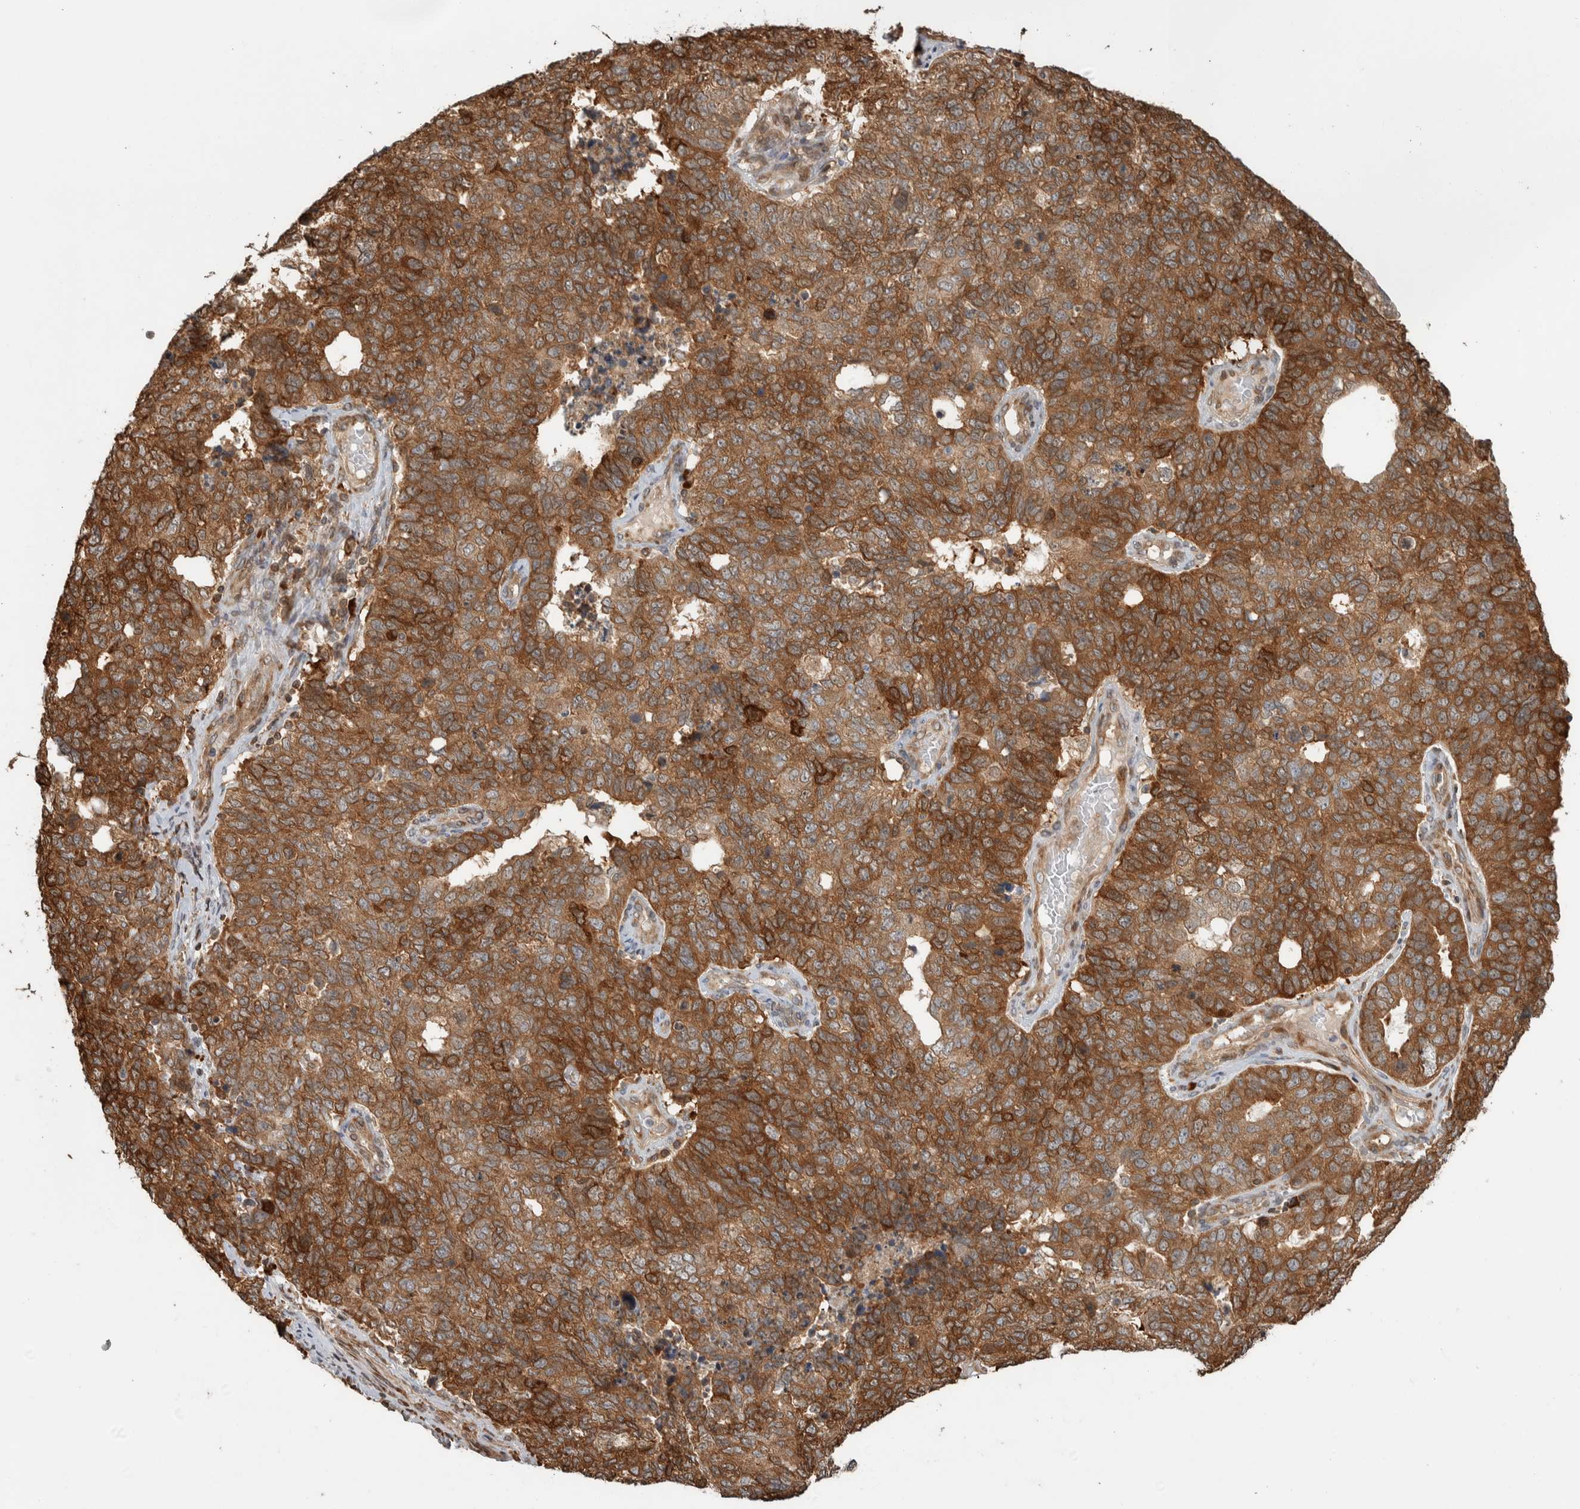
{"staining": {"intensity": "strong", "quantity": ">75%", "location": "cytoplasmic/membranous"}, "tissue": "cervical cancer", "cell_type": "Tumor cells", "image_type": "cancer", "snomed": [{"axis": "morphology", "description": "Squamous cell carcinoma, NOS"}, {"axis": "topography", "description": "Cervix"}], "caption": "This photomicrograph exhibits cervical cancer (squamous cell carcinoma) stained with immunohistochemistry (IHC) to label a protein in brown. The cytoplasmic/membranous of tumor cells show strong positivity for the protein. Nuclei are counter-stained blue.", "gene": "CNTROB", "patient": {"sex": "female", "age": 63}}